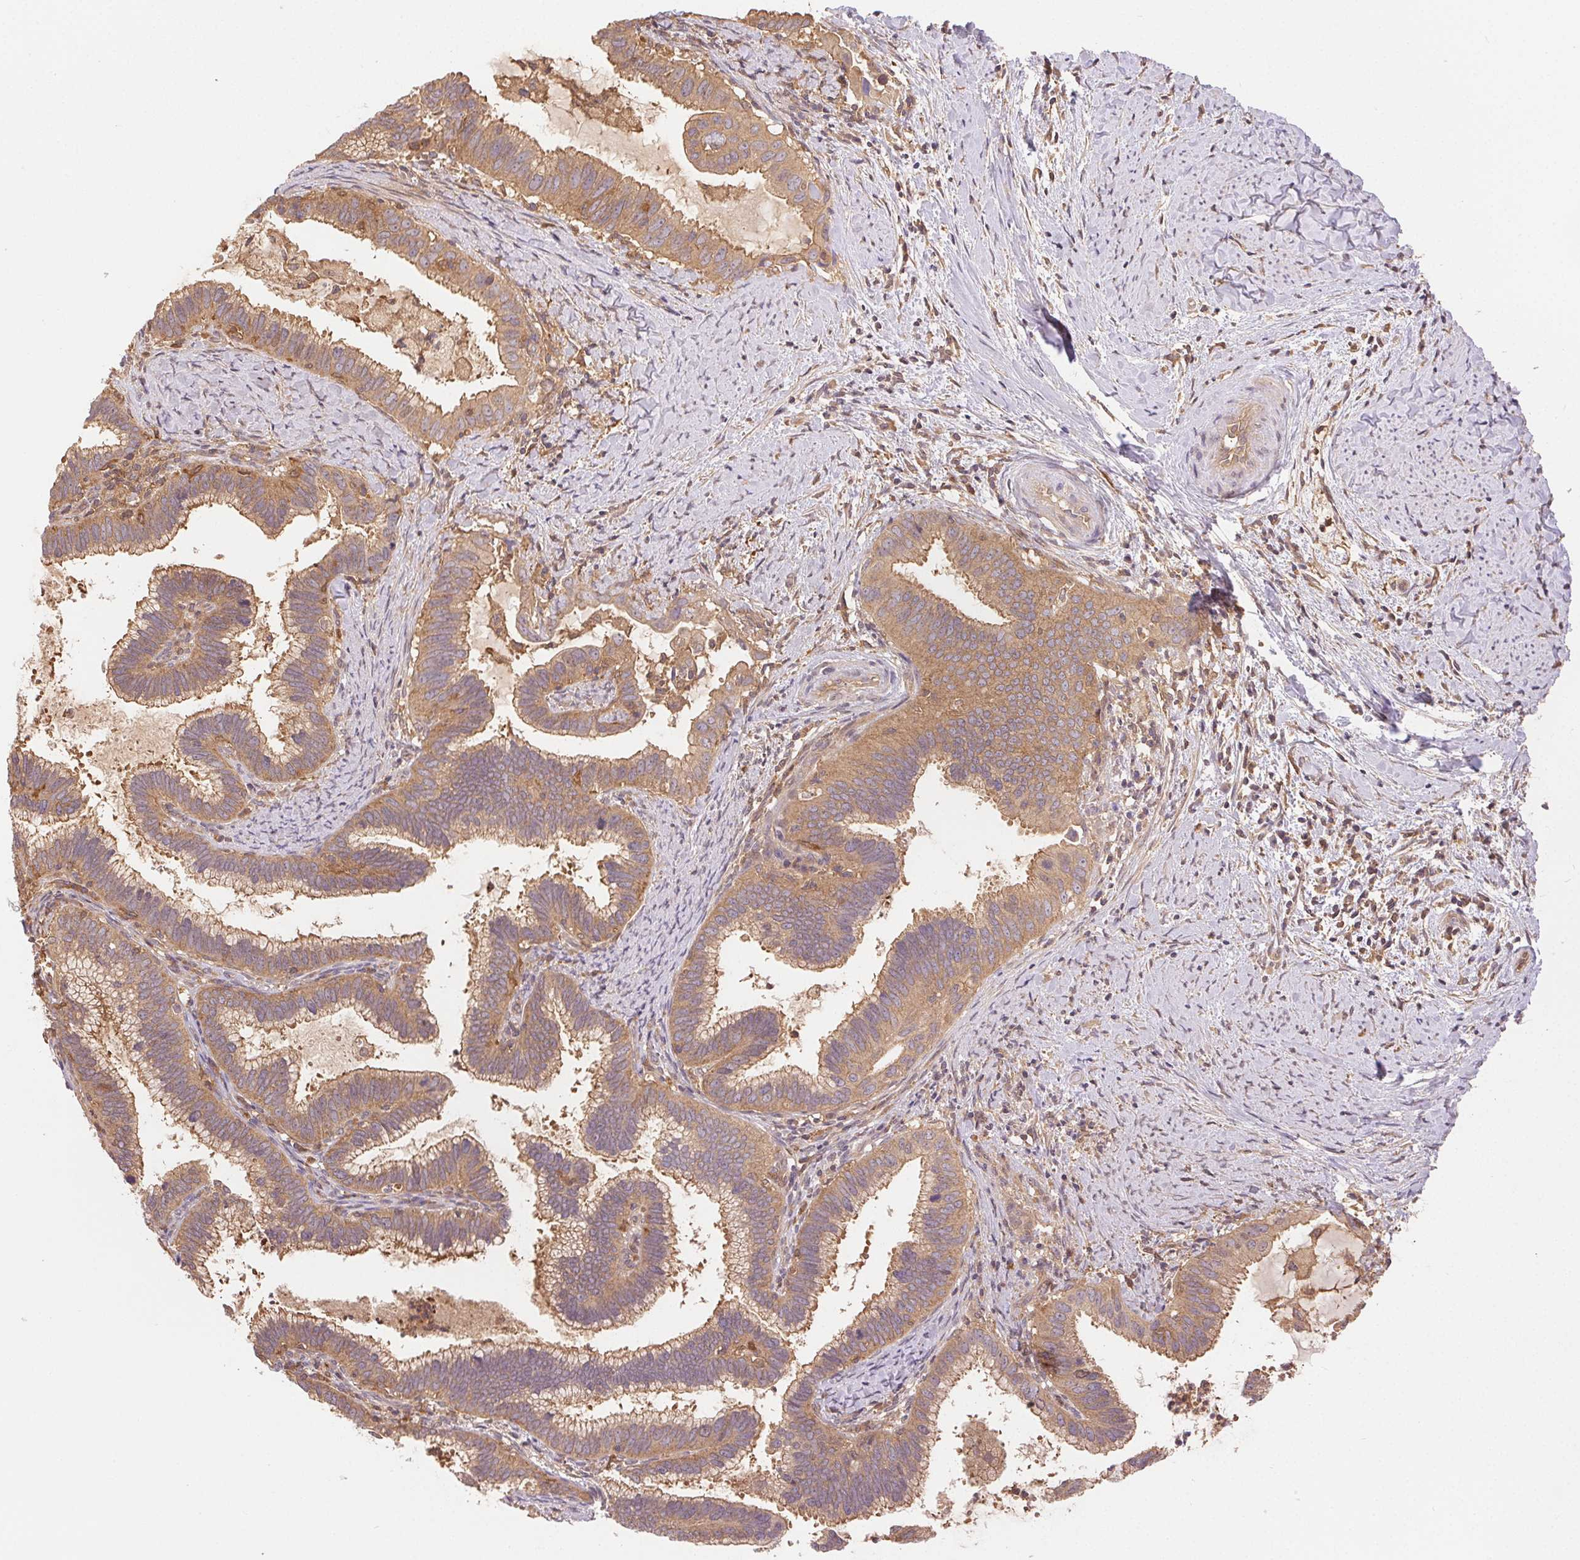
{"staining": {"intensity": "moderate", "quantity": ">75%", "location": "cytoplasmic/membranous"}, "tissue": "cervical cancer", "cell_type": "Tumor cells", "image_type": "cancer", "snomed": [{"axis": "morphology", "description": "Adenocarcinoma, NOS"}, {"axis": "topography", "description": "Cervix"}], "caption": "Immunohistochemical staining of human cervical adenocarcinoma reveals medium levels of moderate cytoplasmic/membranous expression in about >75% of tumor cells.", "gene": "GDI2", "patient": {"sex": "female", "age": 61}}